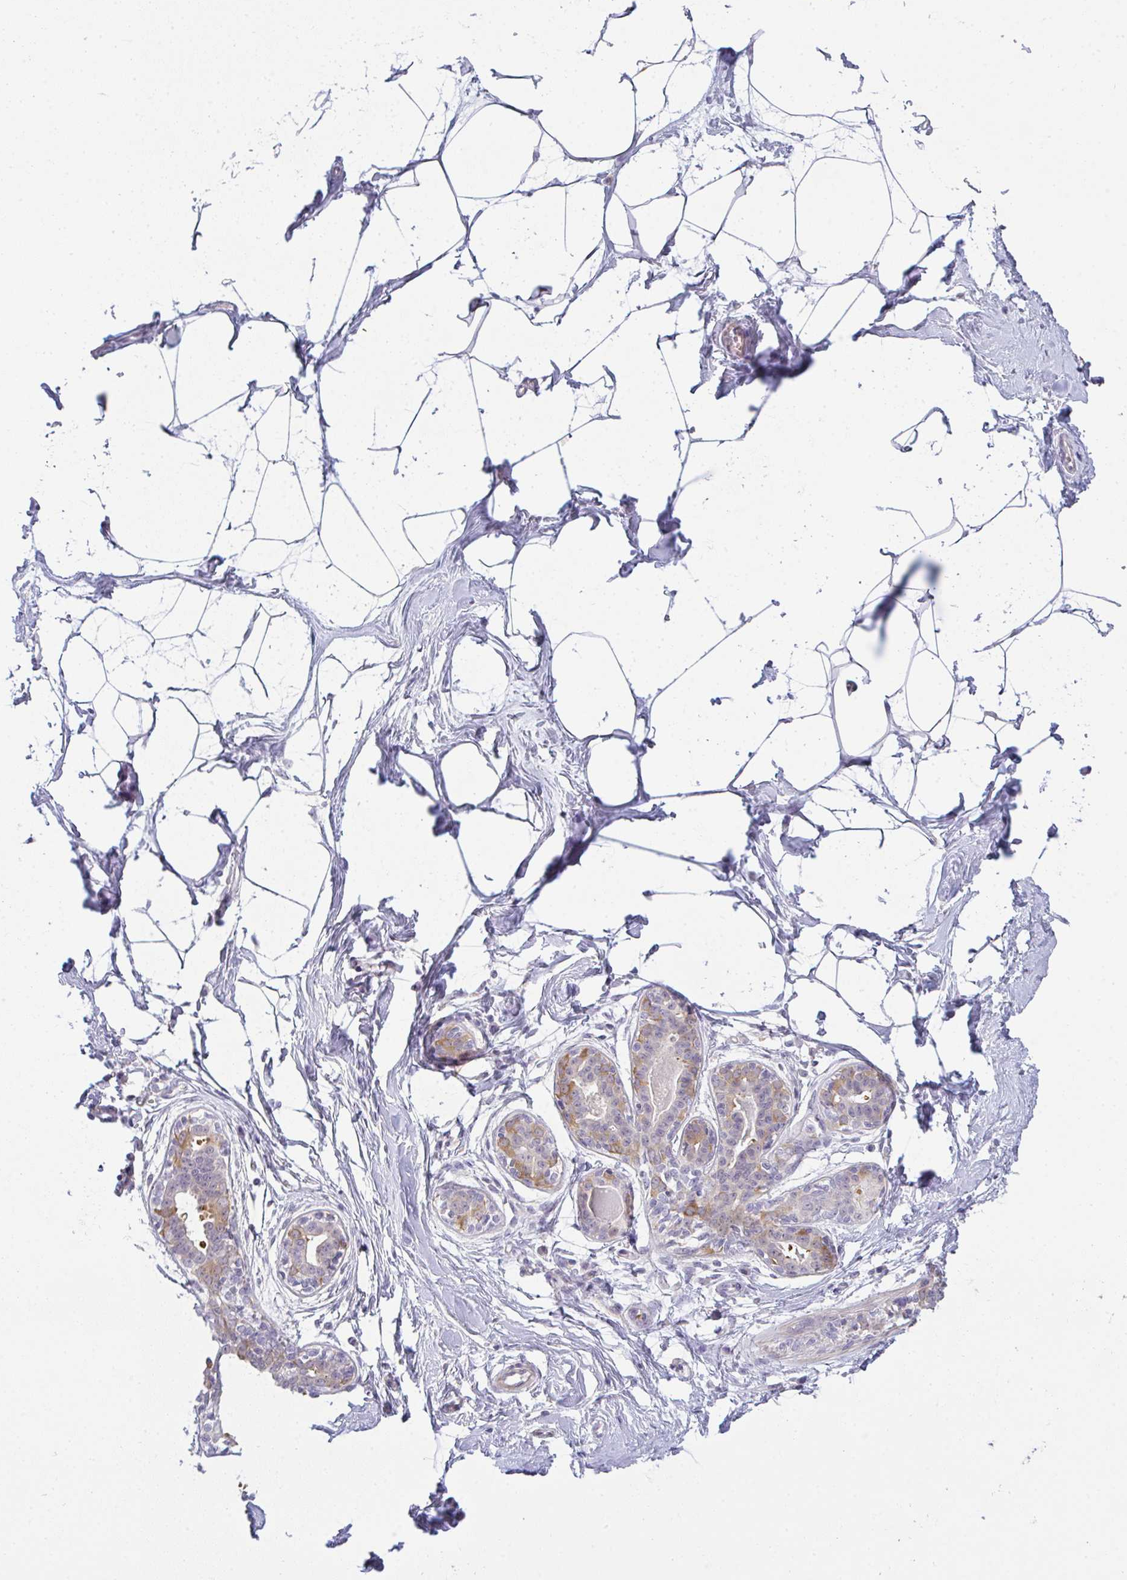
{"staining": {"intensity": "negative", "quantity": "none", "location": "none"}, "tissue": "breast", "cell_type": "Adipocytes", "image_type": "normal", "snomed": [{"axis": "morphology", "description": "Normal tissue, NOS"}, {"axis": "topography", "description": "Breast"}], "caption": "Breast was stained to show a protein in brown. There is no significant positivity in adipocytes. Brightfield microscopy of immunohistochemistry stained with DAB (brown) and hematoxylin (blue), captured at high magnification.", "gene": "CSE1L", "patient": {"sex": "female", "age": 45}}